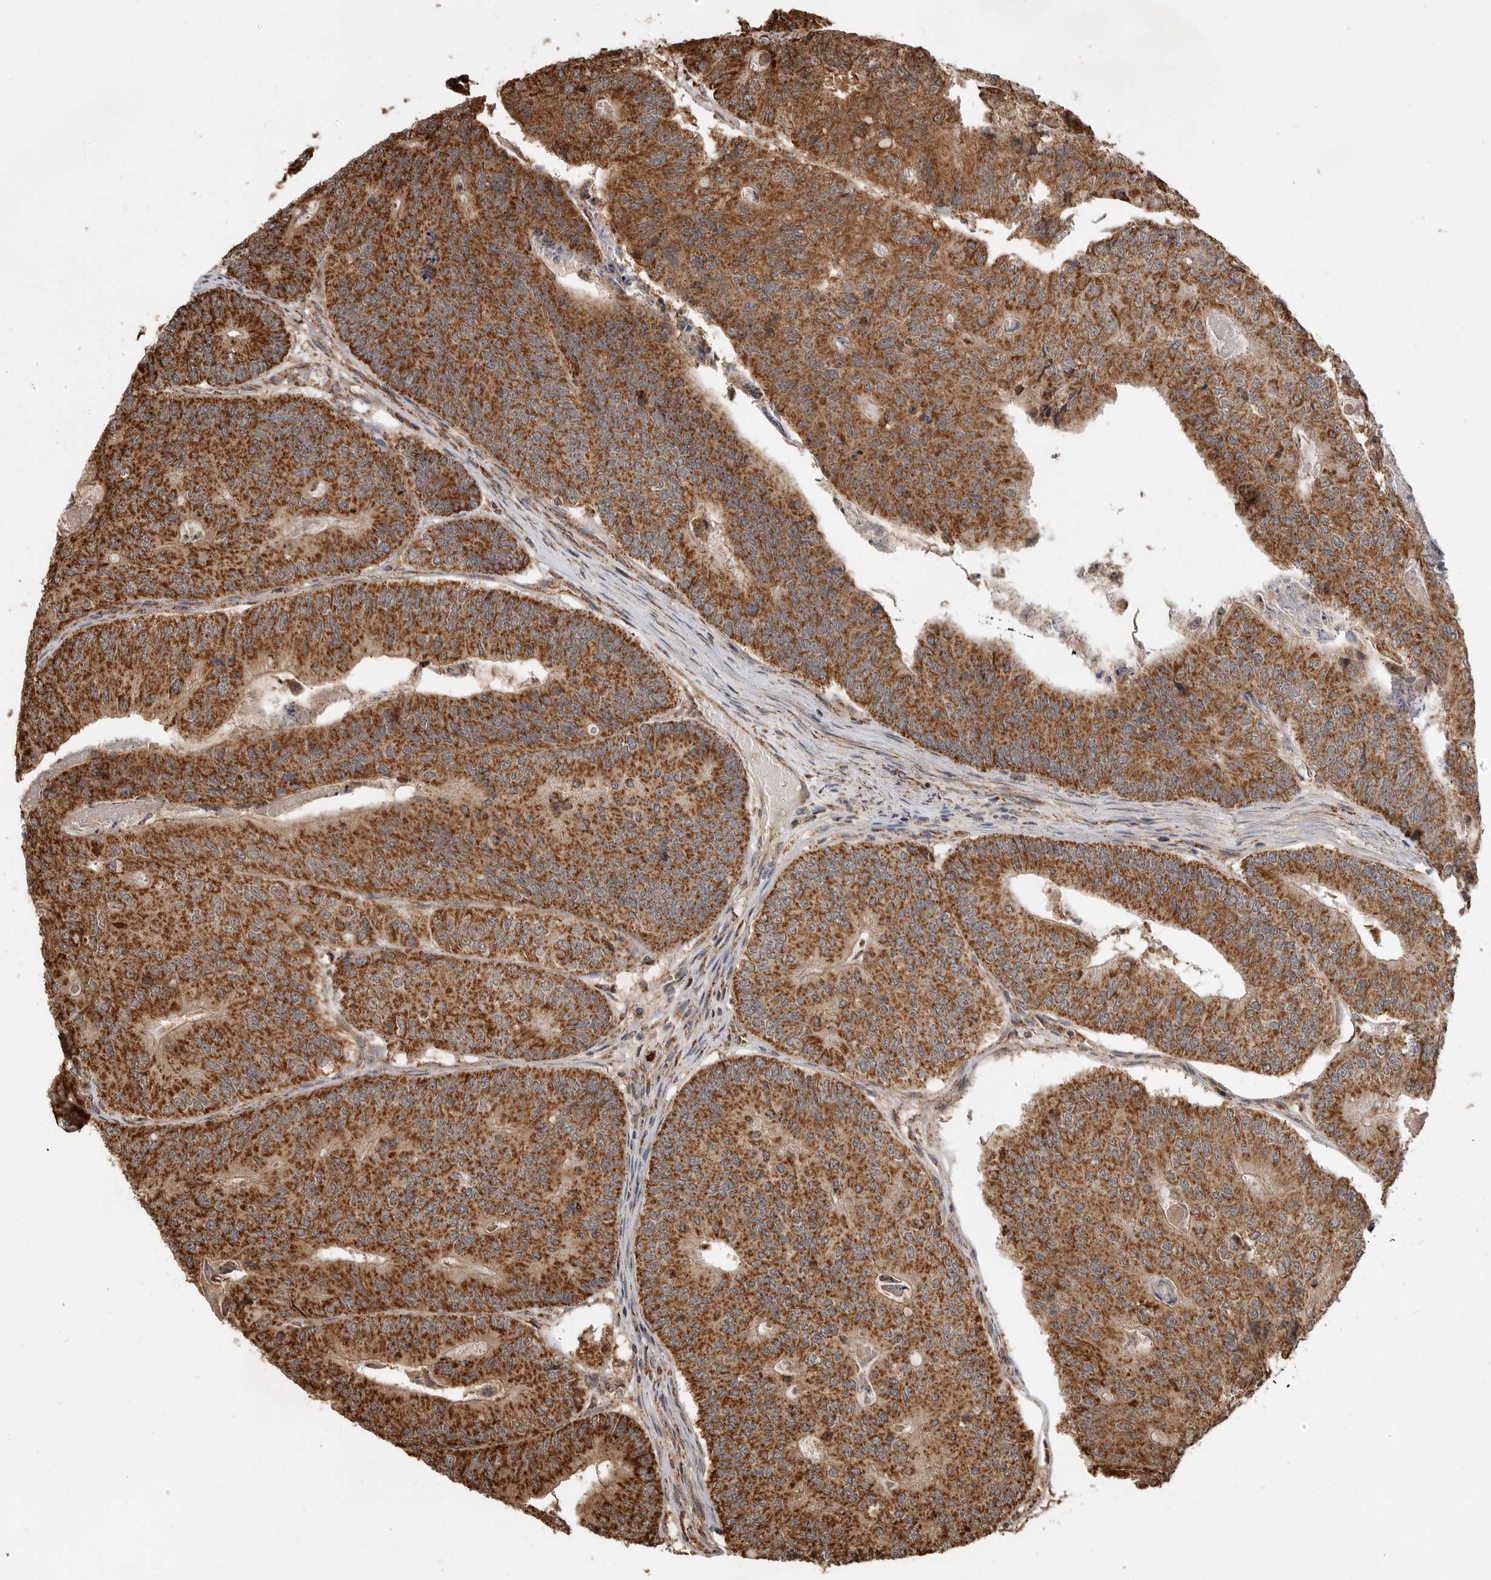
{"staining": {"intensity": "strong", "quantity": ">75%", "location": "cytoplasmic/membranous"}, "tissue": "colorectal cancer", "cell_type": "Tumor cells", "image_type": "cancer", "snomed": [{"axis": "morphology", "description": "Adenocarcinoma, NOS"}, {"axis": "topography", "description": "Colon"}], "caption": "Tumor cells show high levels of strong cytoplasmic/membranous positivity in about >75% of cells in colorectal cancer (adenocarcinoma). Nuclei are stained in blue.", "gene": "GCNT2", "patient": {"sex": "female", "age": 67}}